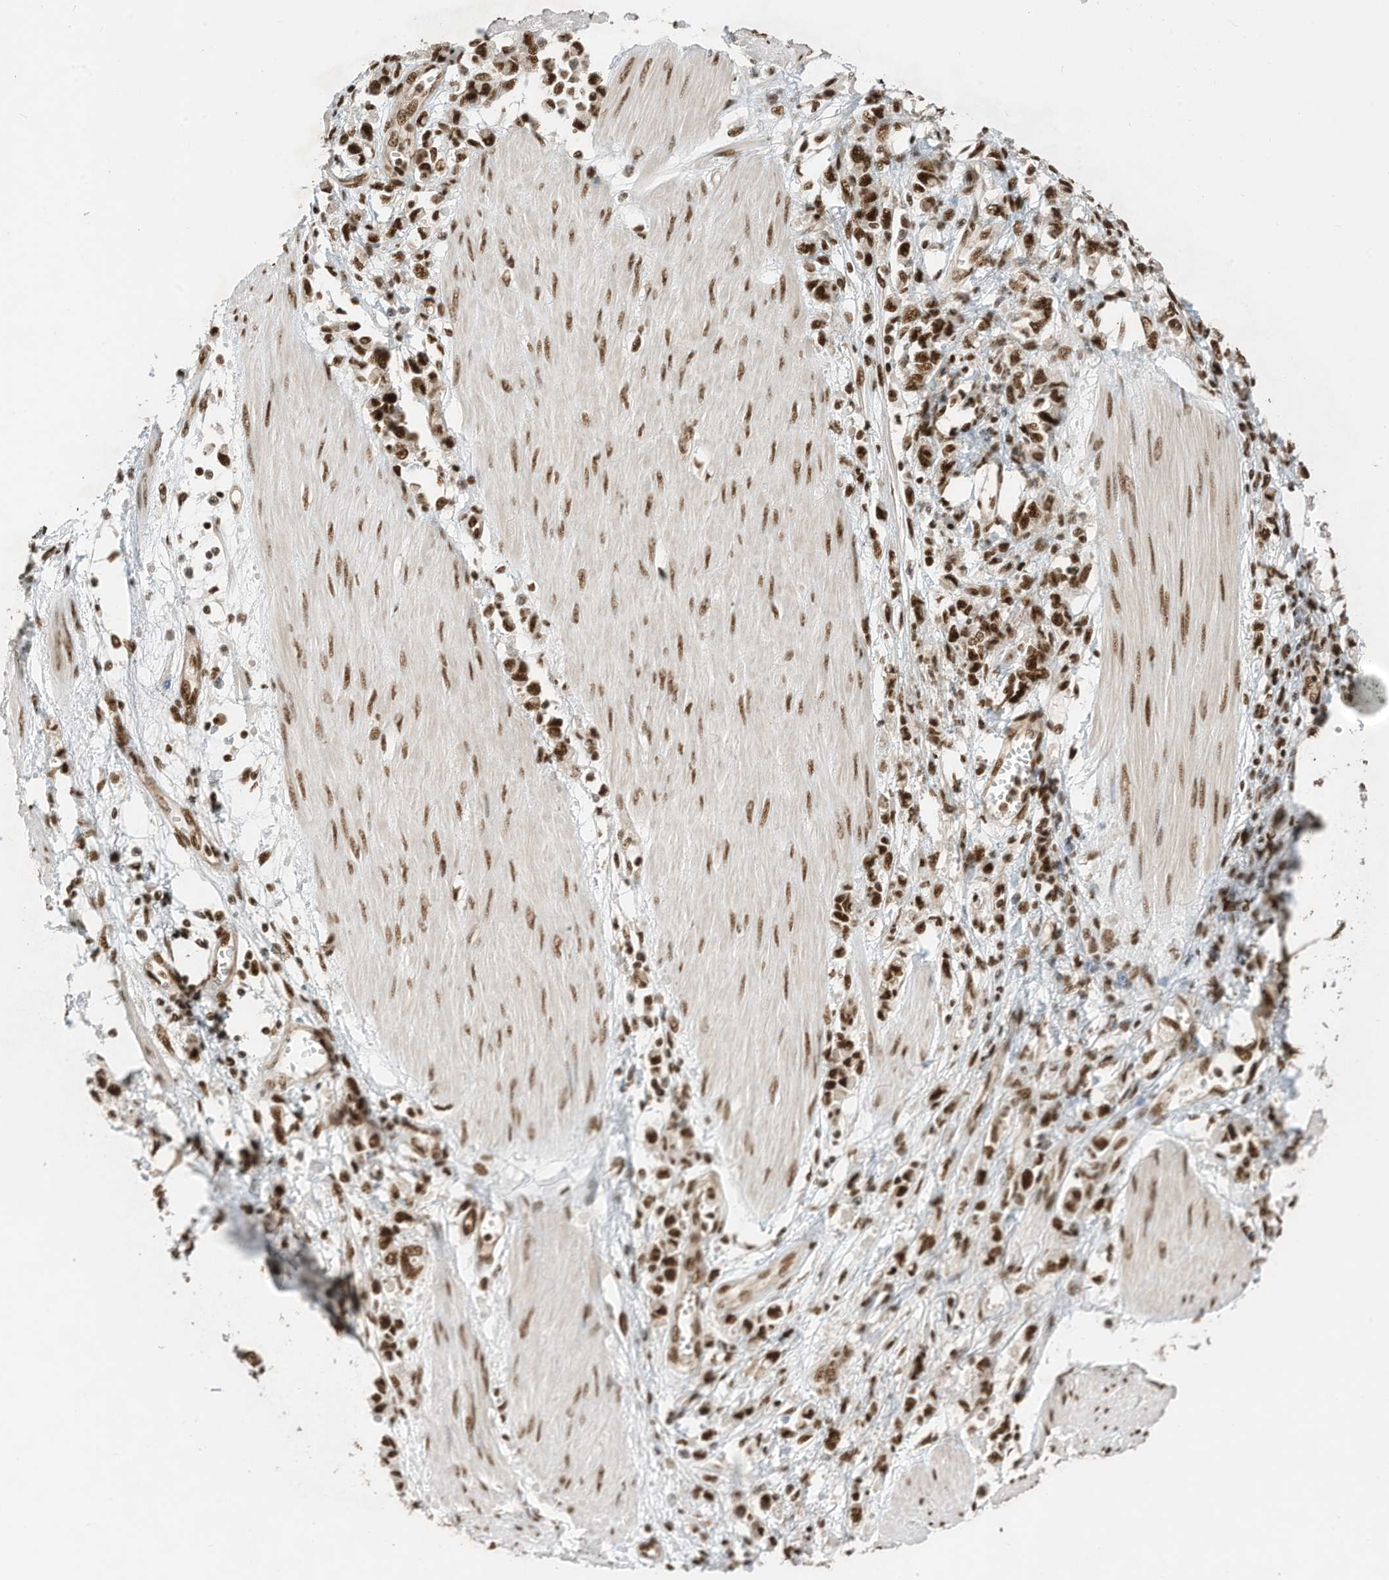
{"staining": {"intensity": "strong", "quantity": ">75%", "location": "nuclear"}, "tissue": "stomach cancer", "cell_type": "Tumor cells", "image_type": "cancer", "snomed": [{"axis": "morphology", "description": "Adenocarcinoma, NOS"}, {"axis": "topography", "description": "Stomach"}], "caption": "There is high levels of strong nuclear staining in tumor cells of stomach adenocarcinoma, as demonstrated by immunohistochemical staining (brown color).", "gene": "SF3A3", "patient": {"sex": "female", "age": 76}}